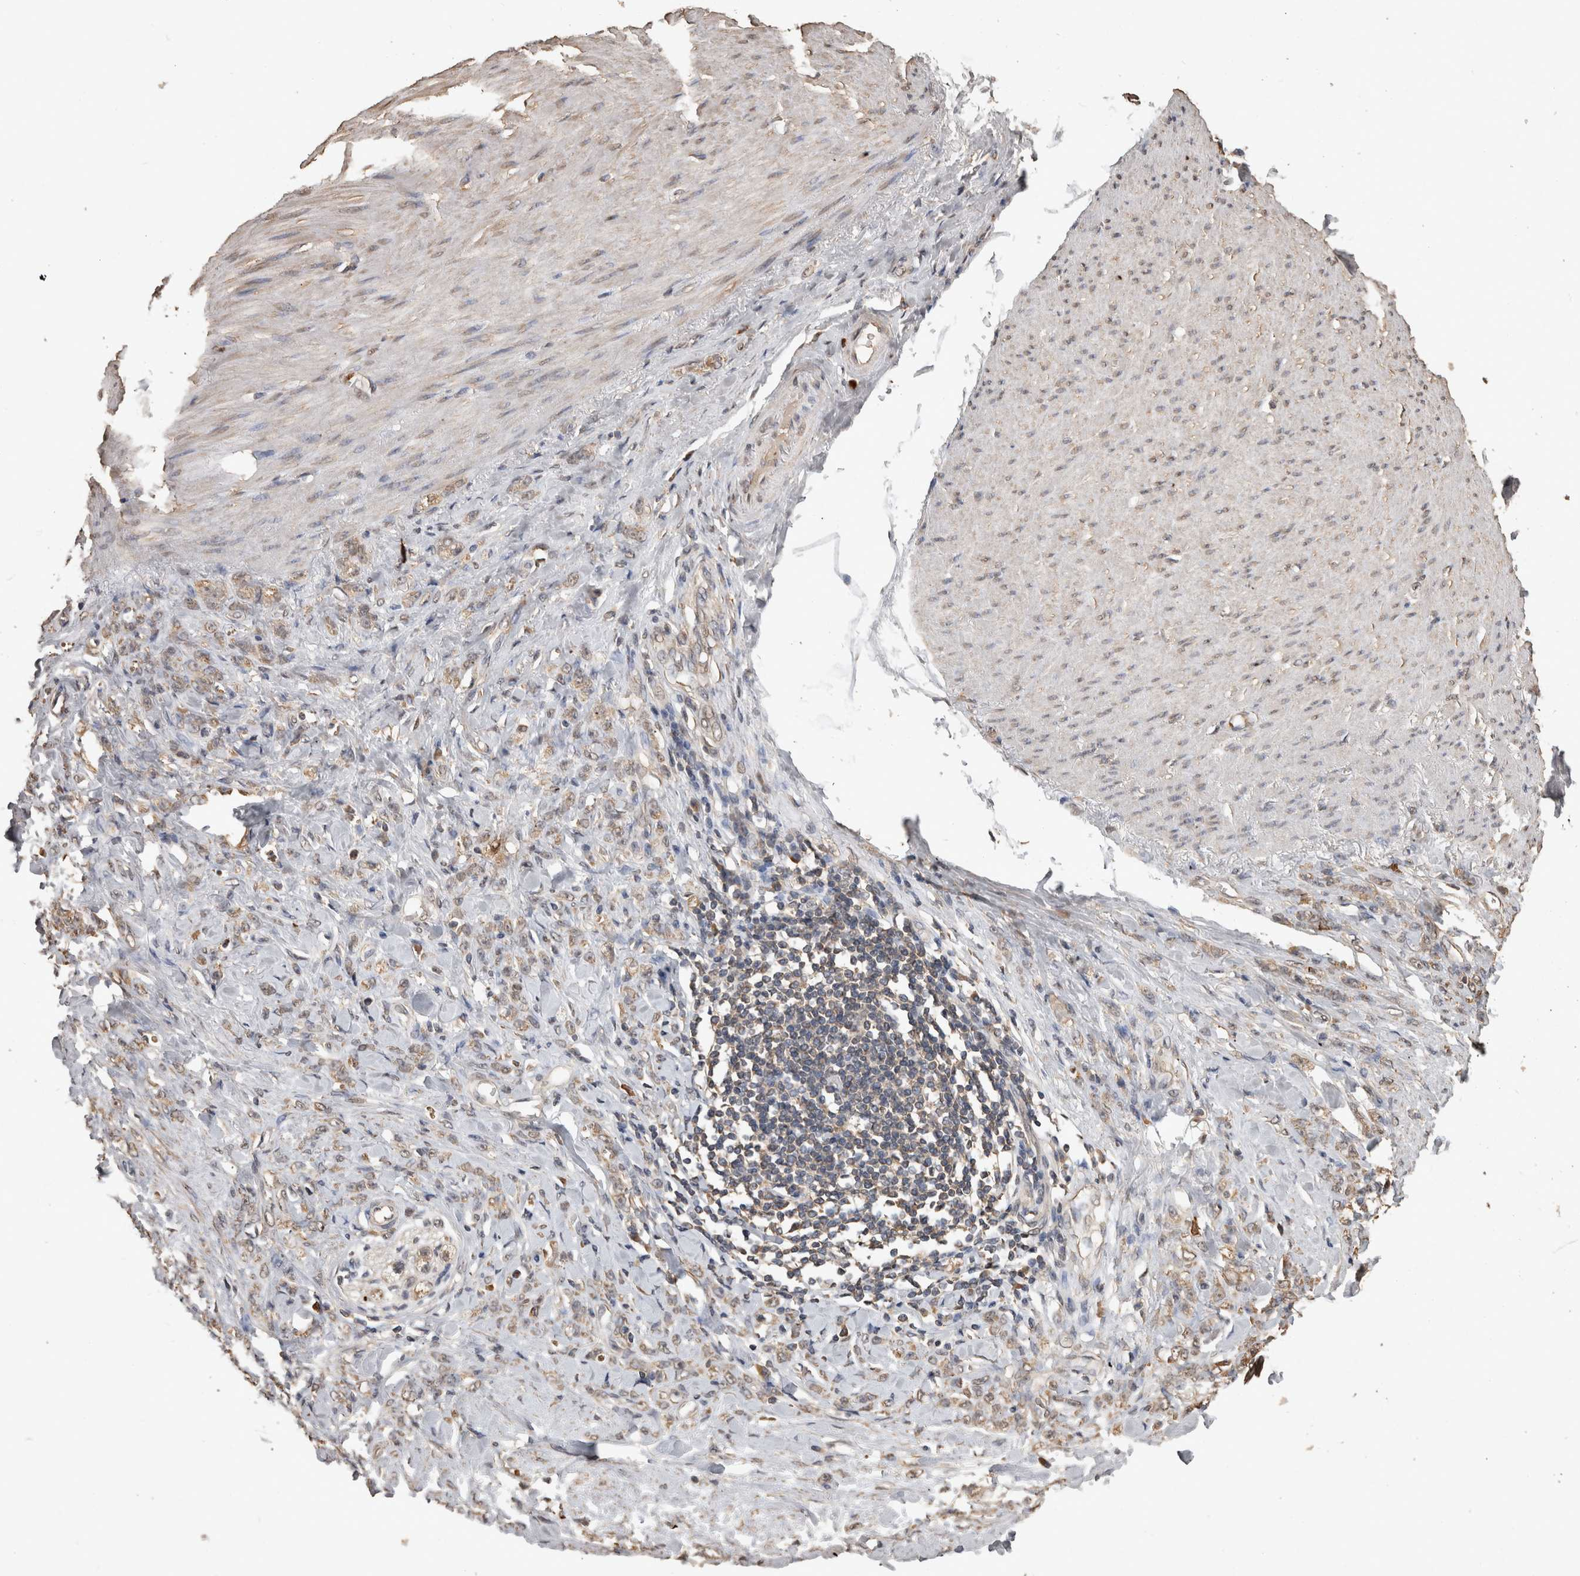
{"staining": {"intensity": "moderate", "quantity": ">75%", "location": "cytoplasmic/membranous"}, "tissue": "stomach cancer", "cell_type": "Tumor cells", "image_type": "cancer", "snomed": [{"axis": "morphology", "description": "Adenocarcinoma, NOS"}, {"axis": "topography", "description": "Stomach"}], "caption": "DAB (3,3'-diaminobenzidine) immunohistochemical staining of human adenocarcinoma (stomach) exhibits moderate cytoplasmic/membranous protein staining in approximately >75% of tumor cells.", "gene": "SOCS5", "patient": {"sex": "male", "age": 82}}